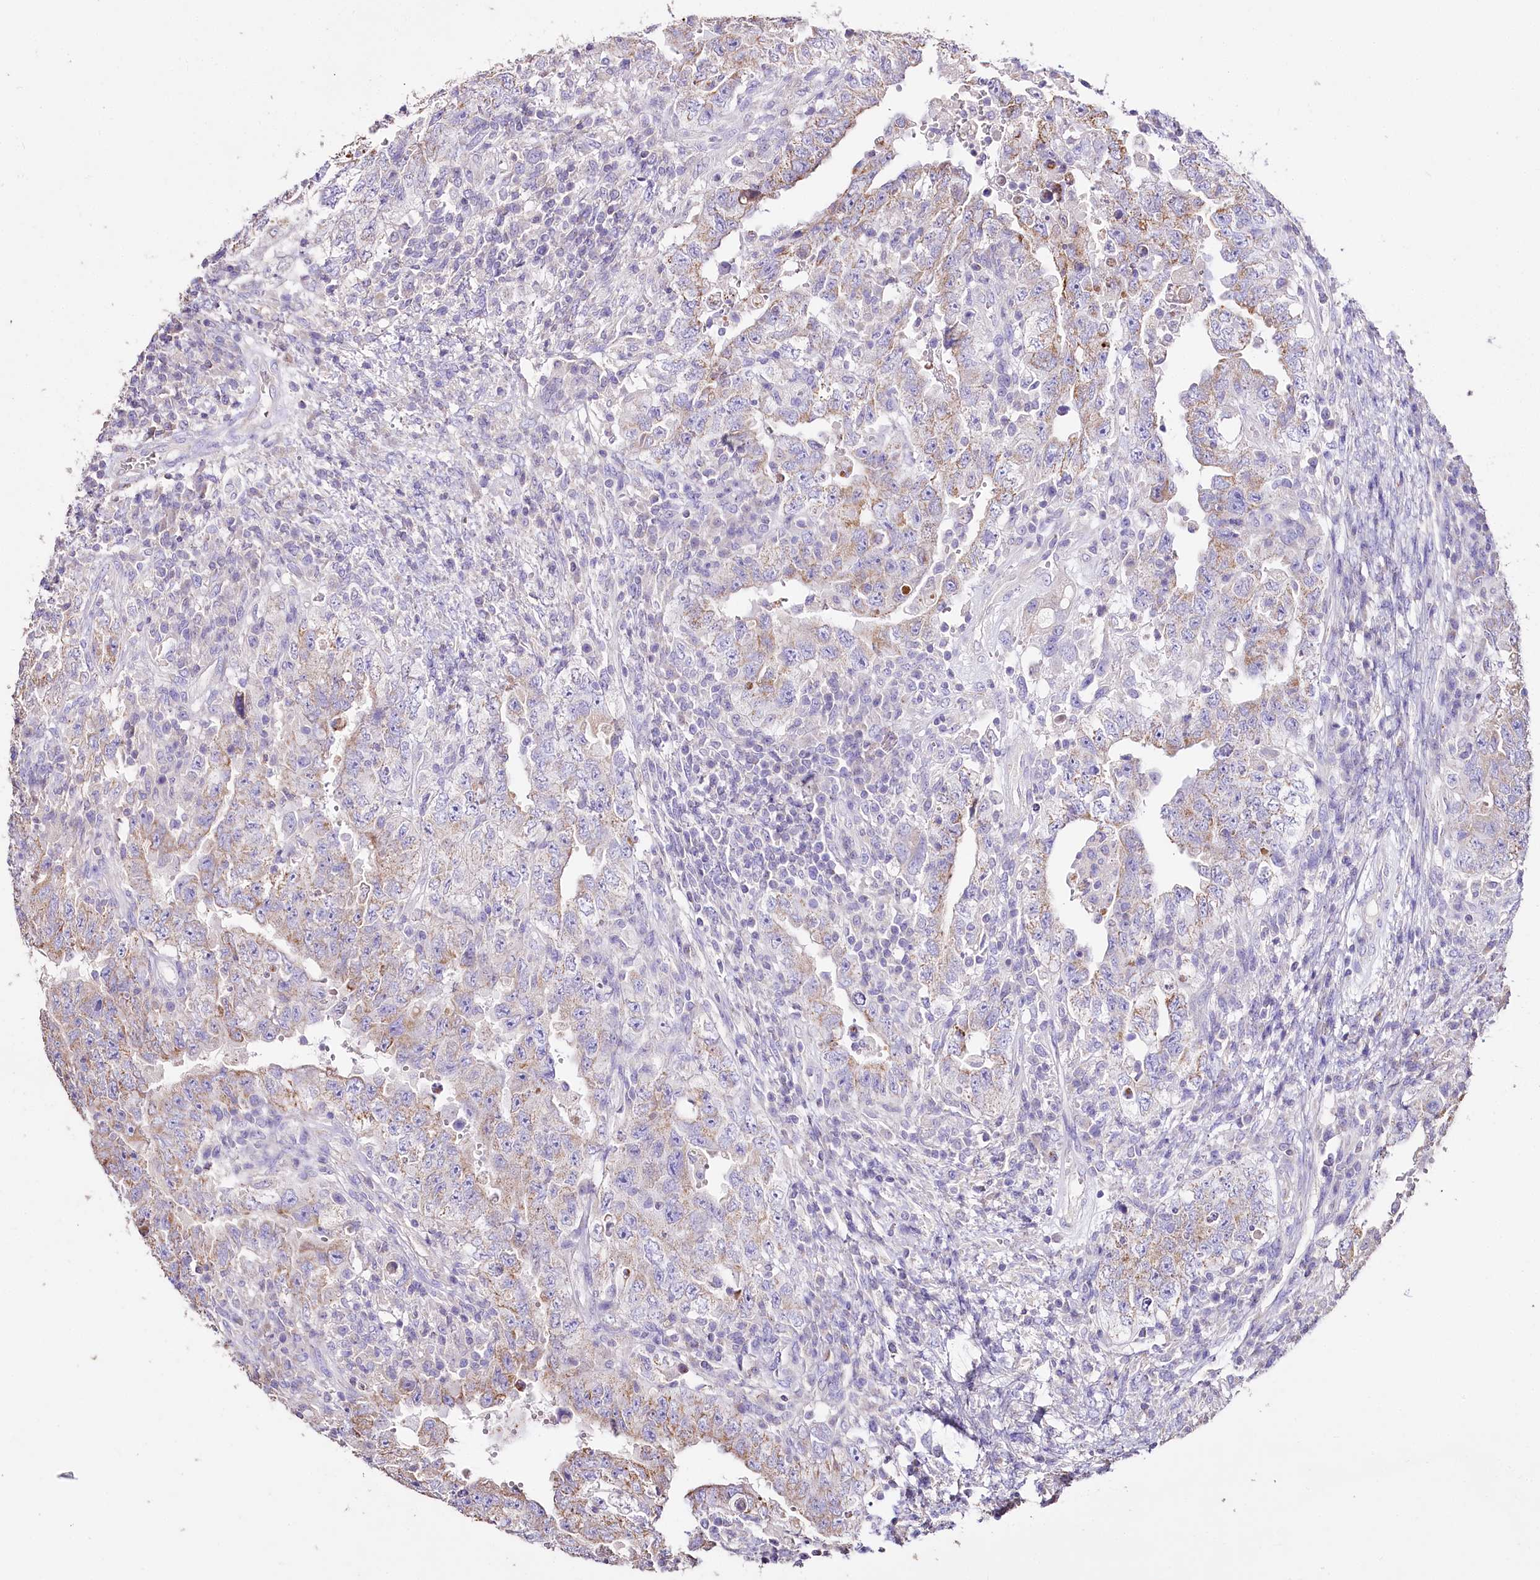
{"staining": {"intensity": "weak", "quantity": "25%-75%", "location": "cytoplasmic/membranous"}, "tissue": "testis cancer", "cell_type": "Tumor cells", "image_type": "cancer", "snomed": [{"axis": "morphology", "description": "Carcinoma, Embryonal, NOS"}, {"axis": "topography", "description": "Testis"}], "caption": "High-power microscopy captured an immunohistochemistry (IHC) image of testis embryonal carcinoma, revealing weak cytoplasmic/membranous expression in approximately 25%-75% of tumor cells. (Stains: DAB (3,3'-diaminobenzidine) in brown, nuclei in blue, Microscopy: brightfield microscopy at high magnification).", "gene": "PTER", "patient": {"sex": "male", "age": 26}}